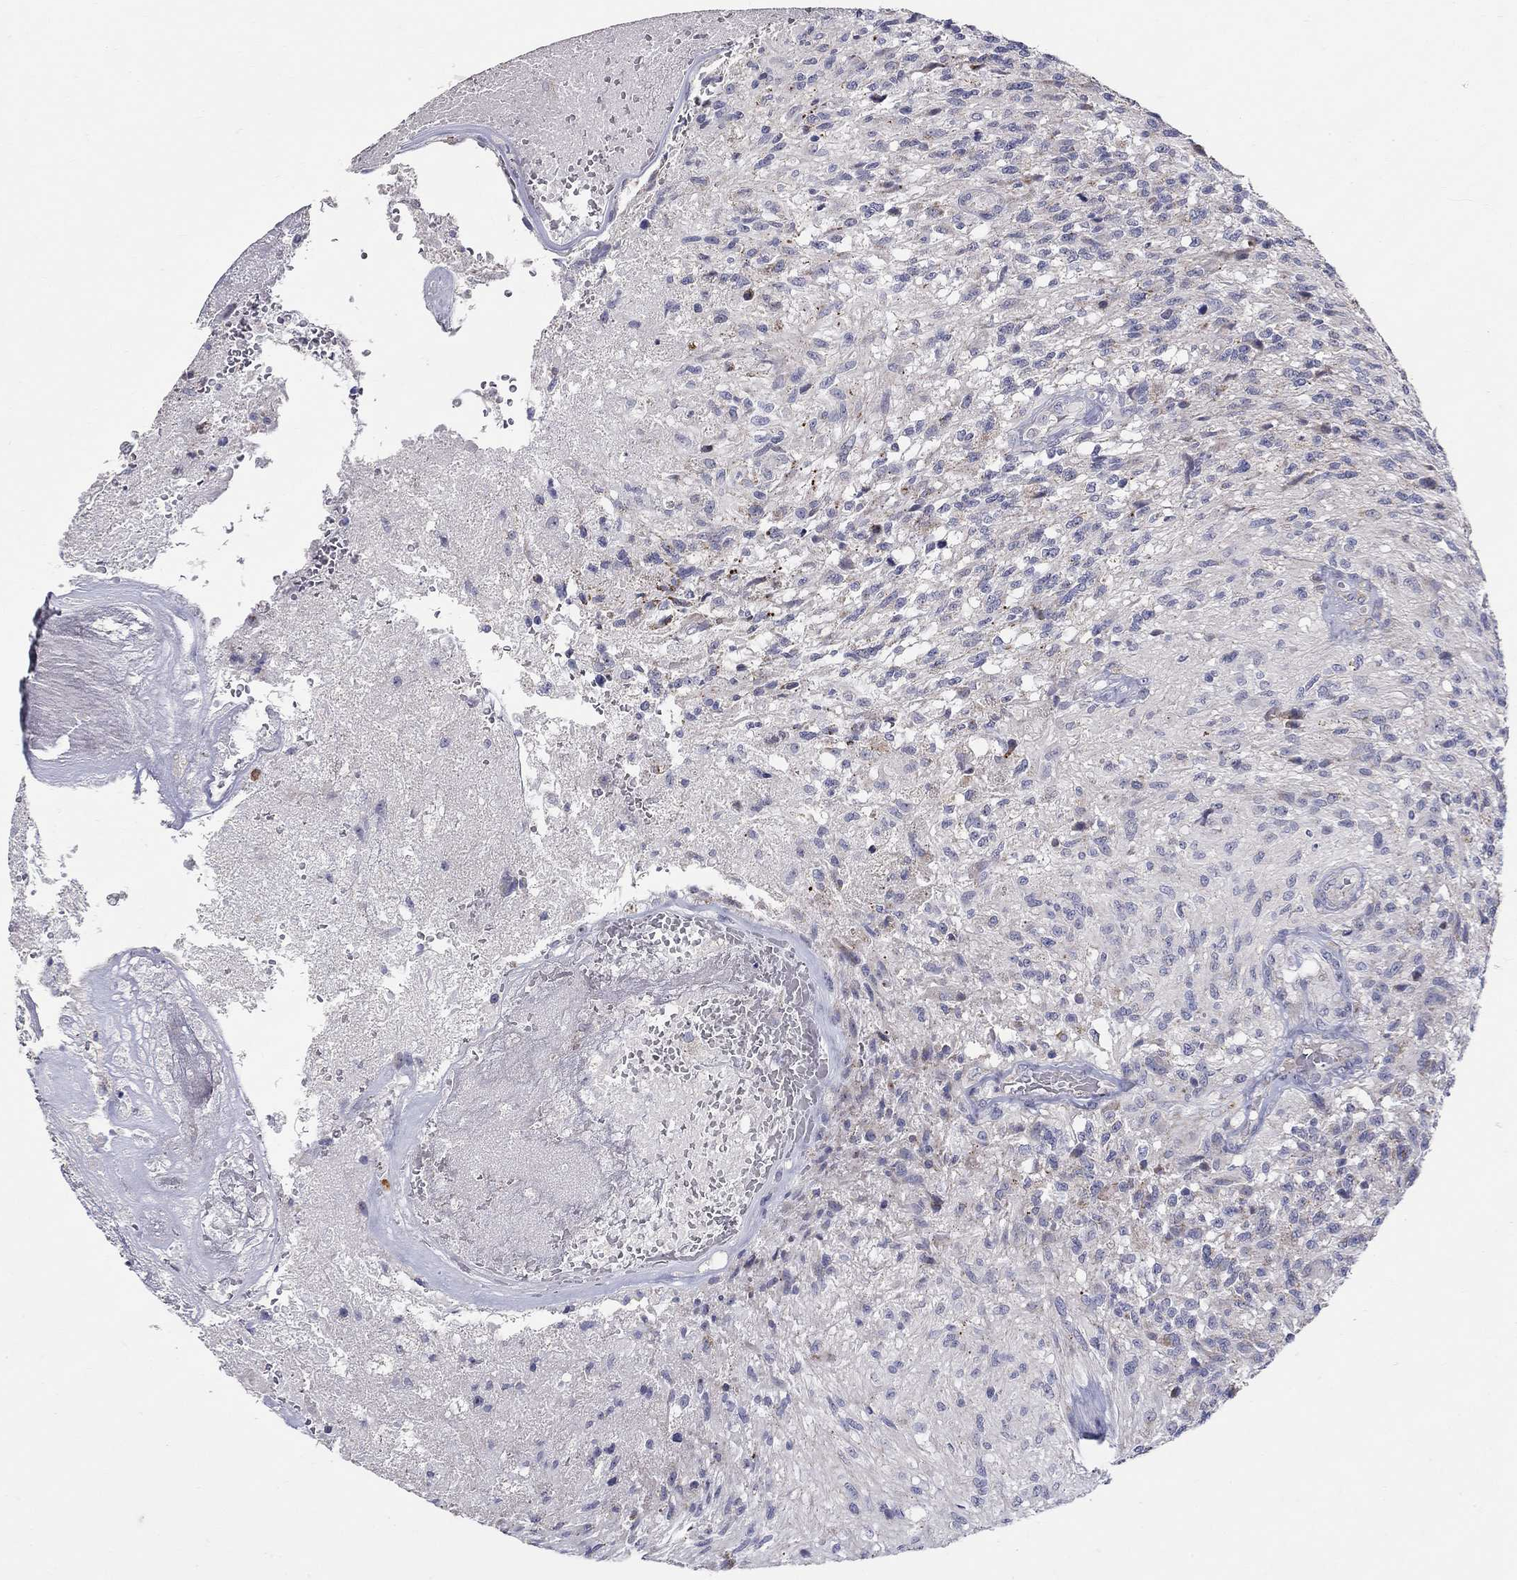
{"staining": {"intensity": "negative", "quantity": "none", "location": "none"}, "tissue": "glioma", "cell_type": "Tumor cells", "image_type": "cancer", "snomed": [{"axis": "morphology", "description": "Glioma, malignant, High grade"}, {"axis": "topography", "description": "Brain"}], "caption": "Glioma was stained to show a protein in brown. There is no significant expression in tumor cells.", "gene": "HMX2", "patient": {"sex": "male", "age": 56}}